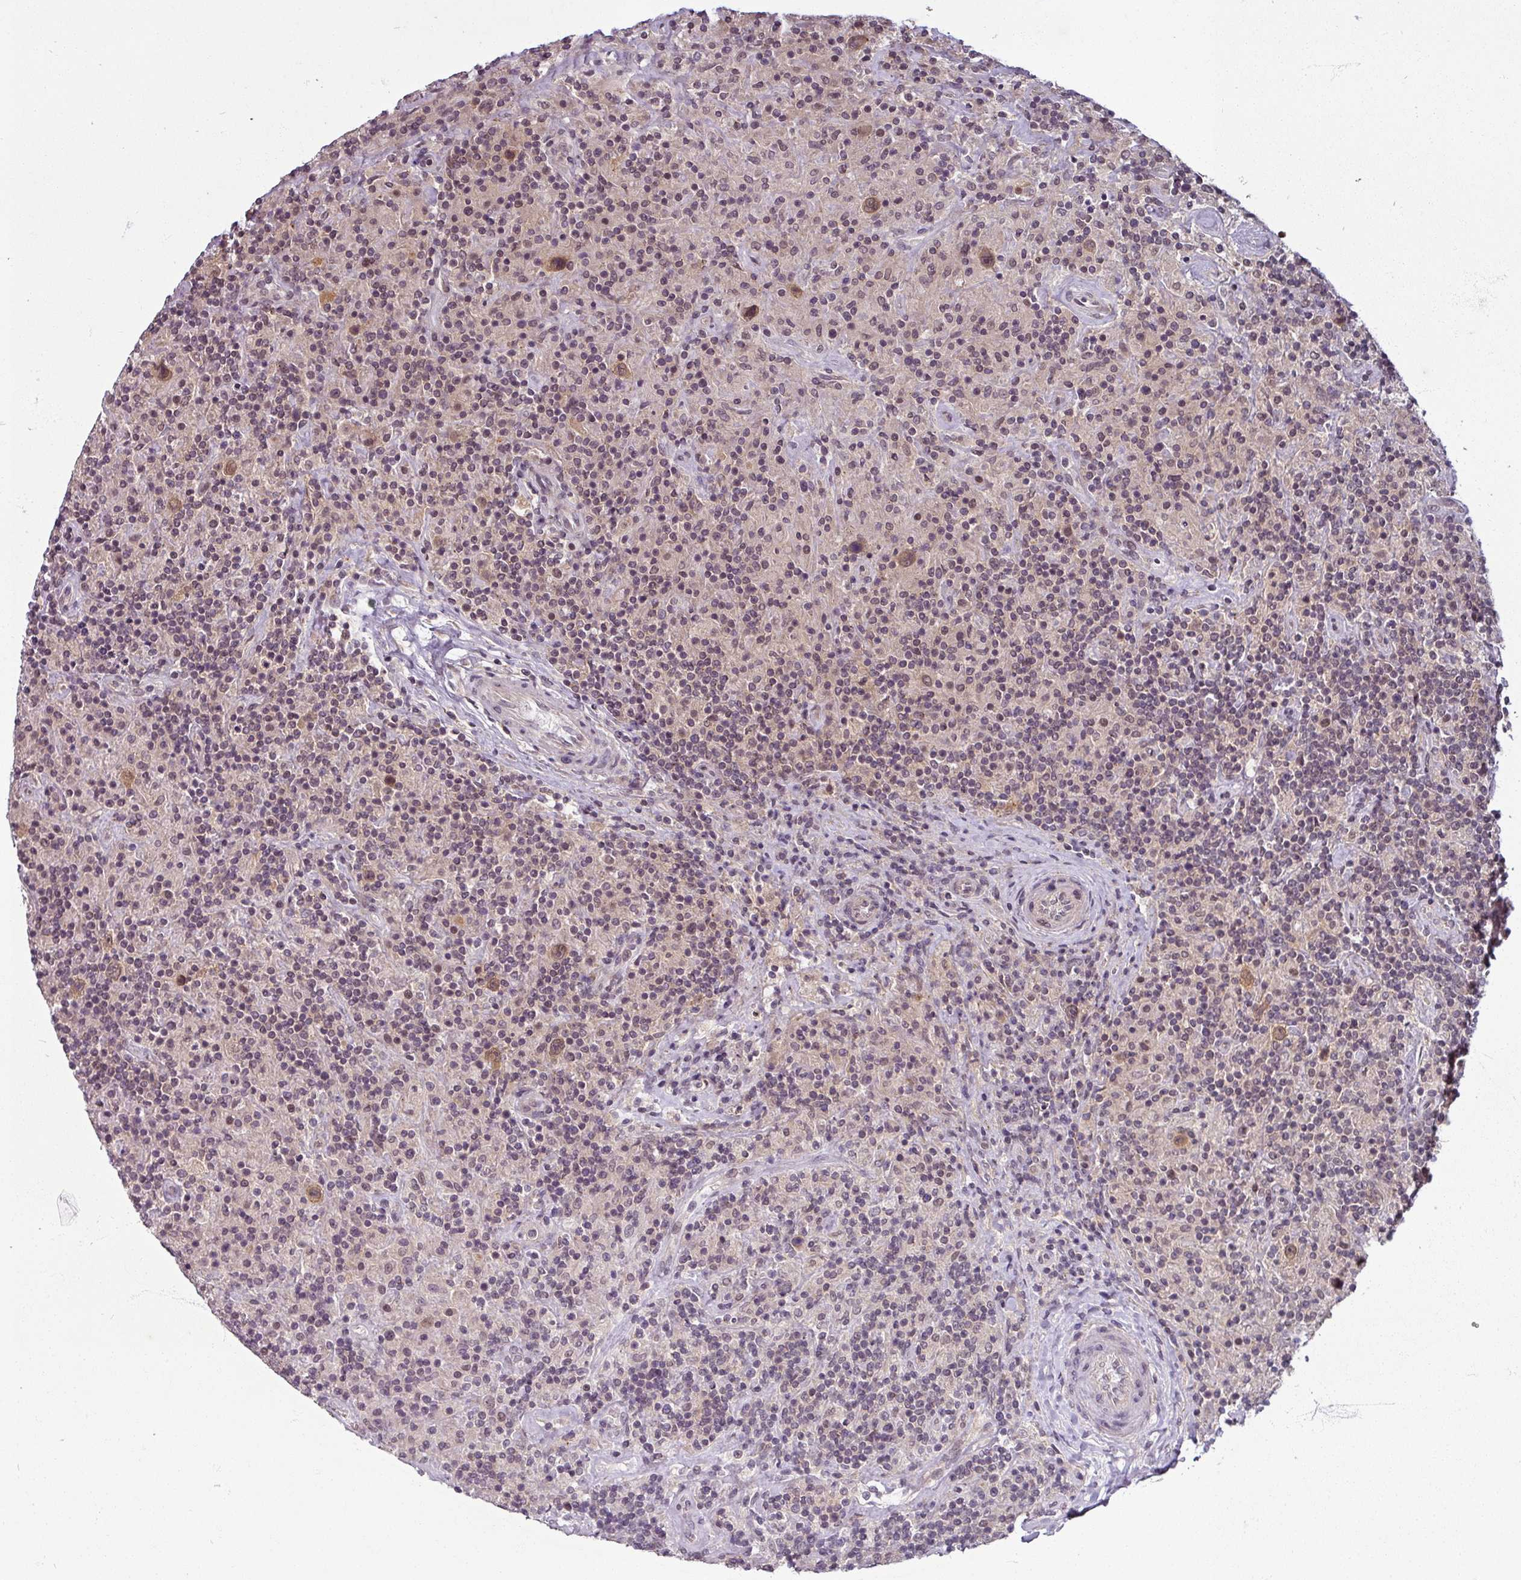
{"staining": {"intensity": "moderate", "quantity": ">75%", "location": "nuclear"}, "tissue": "lymphoma", "cell_type": "Tumor cells", "image_type": "cancer", "snomed": [{"axis": "morphology", "description": "Hodgkin's disease, NOS"}, {"axis": "topography", "description": "Lymph node"}], "caption": "Protein positivity by IHC shows moderate nuclear staining in approximately >75% of tumor cells in lymphoma. Immunohistochemistry stains the protein in brown and the nuclei are stained blue.", "gene": "POLR2G", "patient": {"sex": "male", "age": 70}}